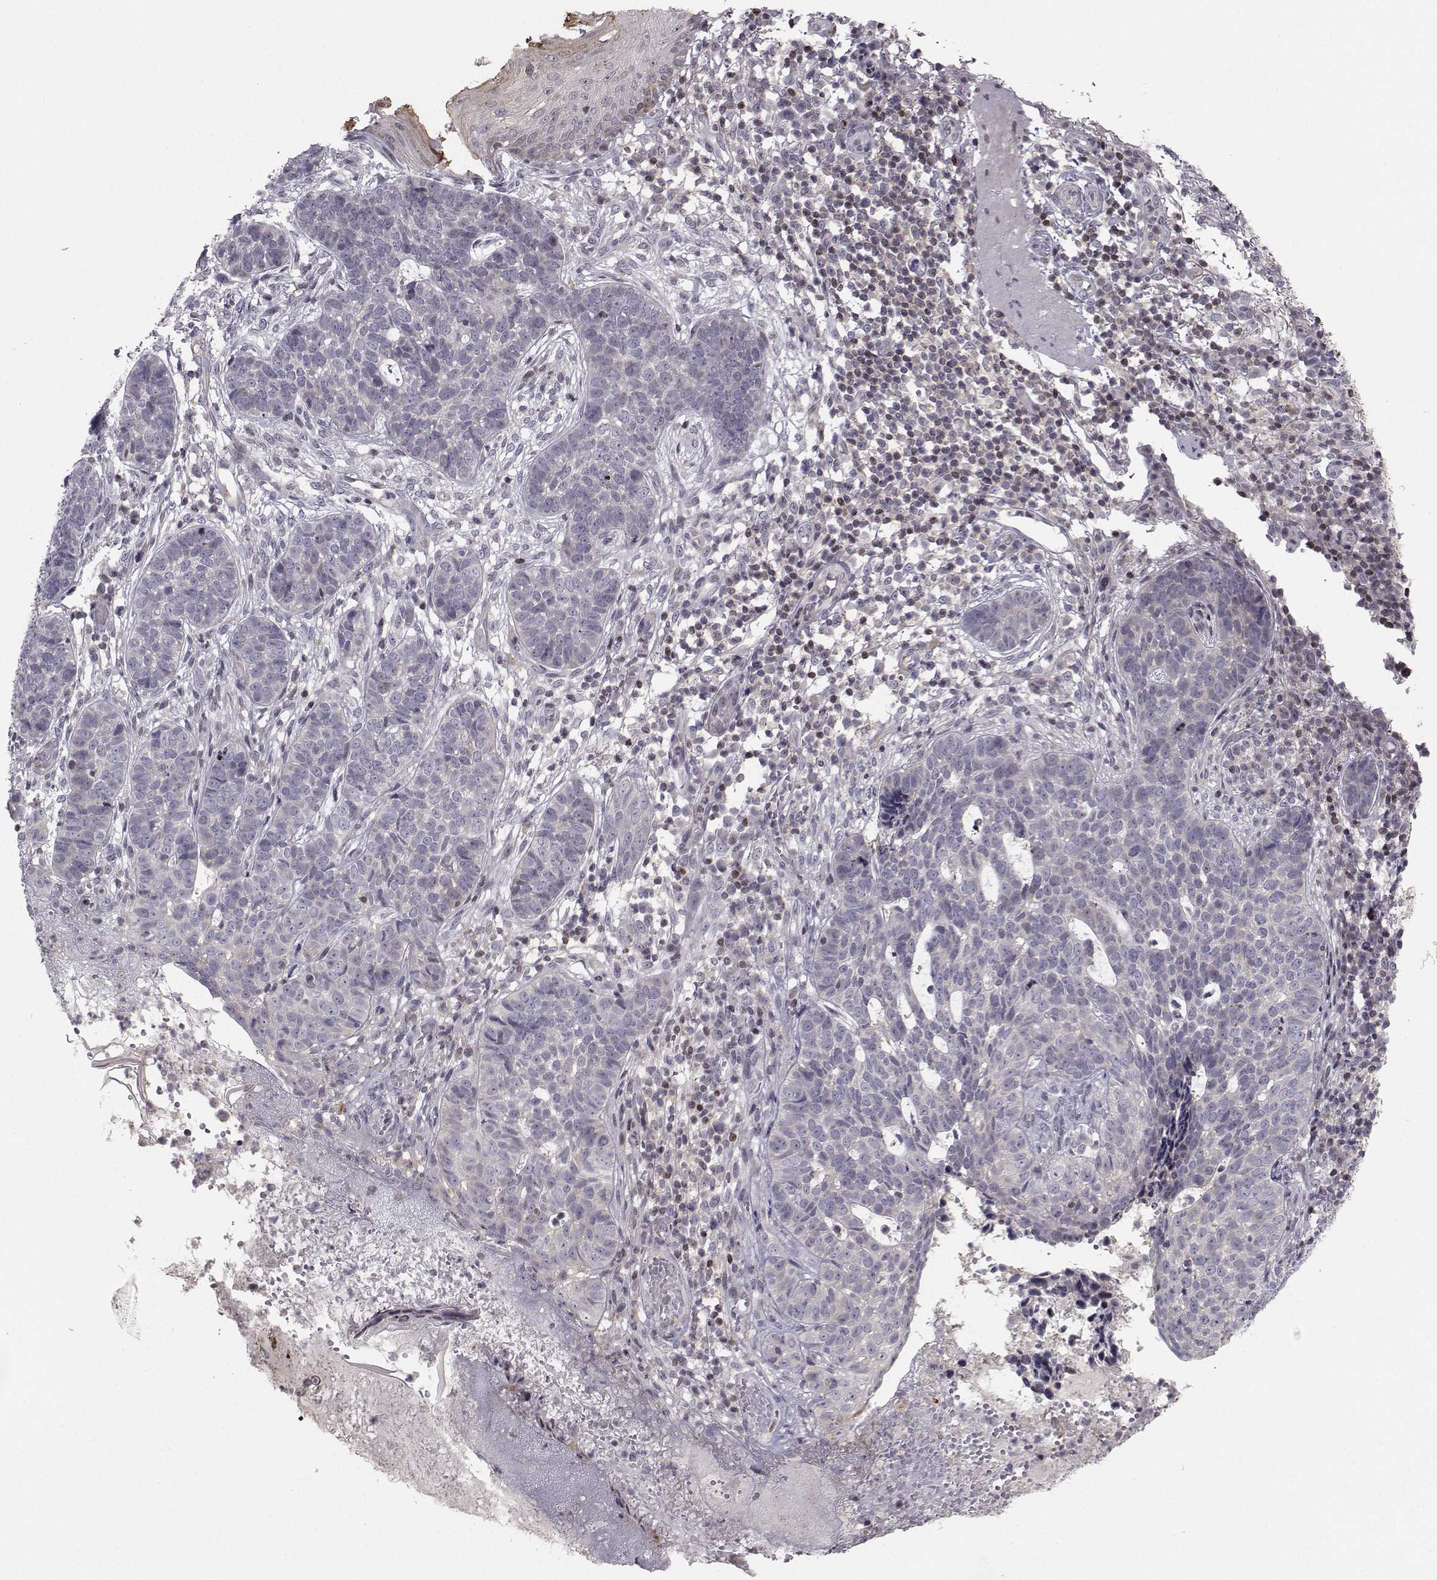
{"staining": {"intensity": "negative", "quantity": "none", "location": "none"}, "tissue": "skin cancer", "cell_type": "Tumor cells", "image_type": "cancer", "snomed": [{"axis": "morphology", "description": "Basal cell carcinoma"}, {"axis": "topography", "description": "Skin"}], "caption": "Immunohistochemistry histopathology image of neoplastic tissue: skin cancer (basal cell carcinoma) stained with DAB (3,3'-diaminobenzidine) reveals no significant protein positivity in tumor cells.", "gene": "PCP4L1", "patient": {"sex": "female", "age": 69}}